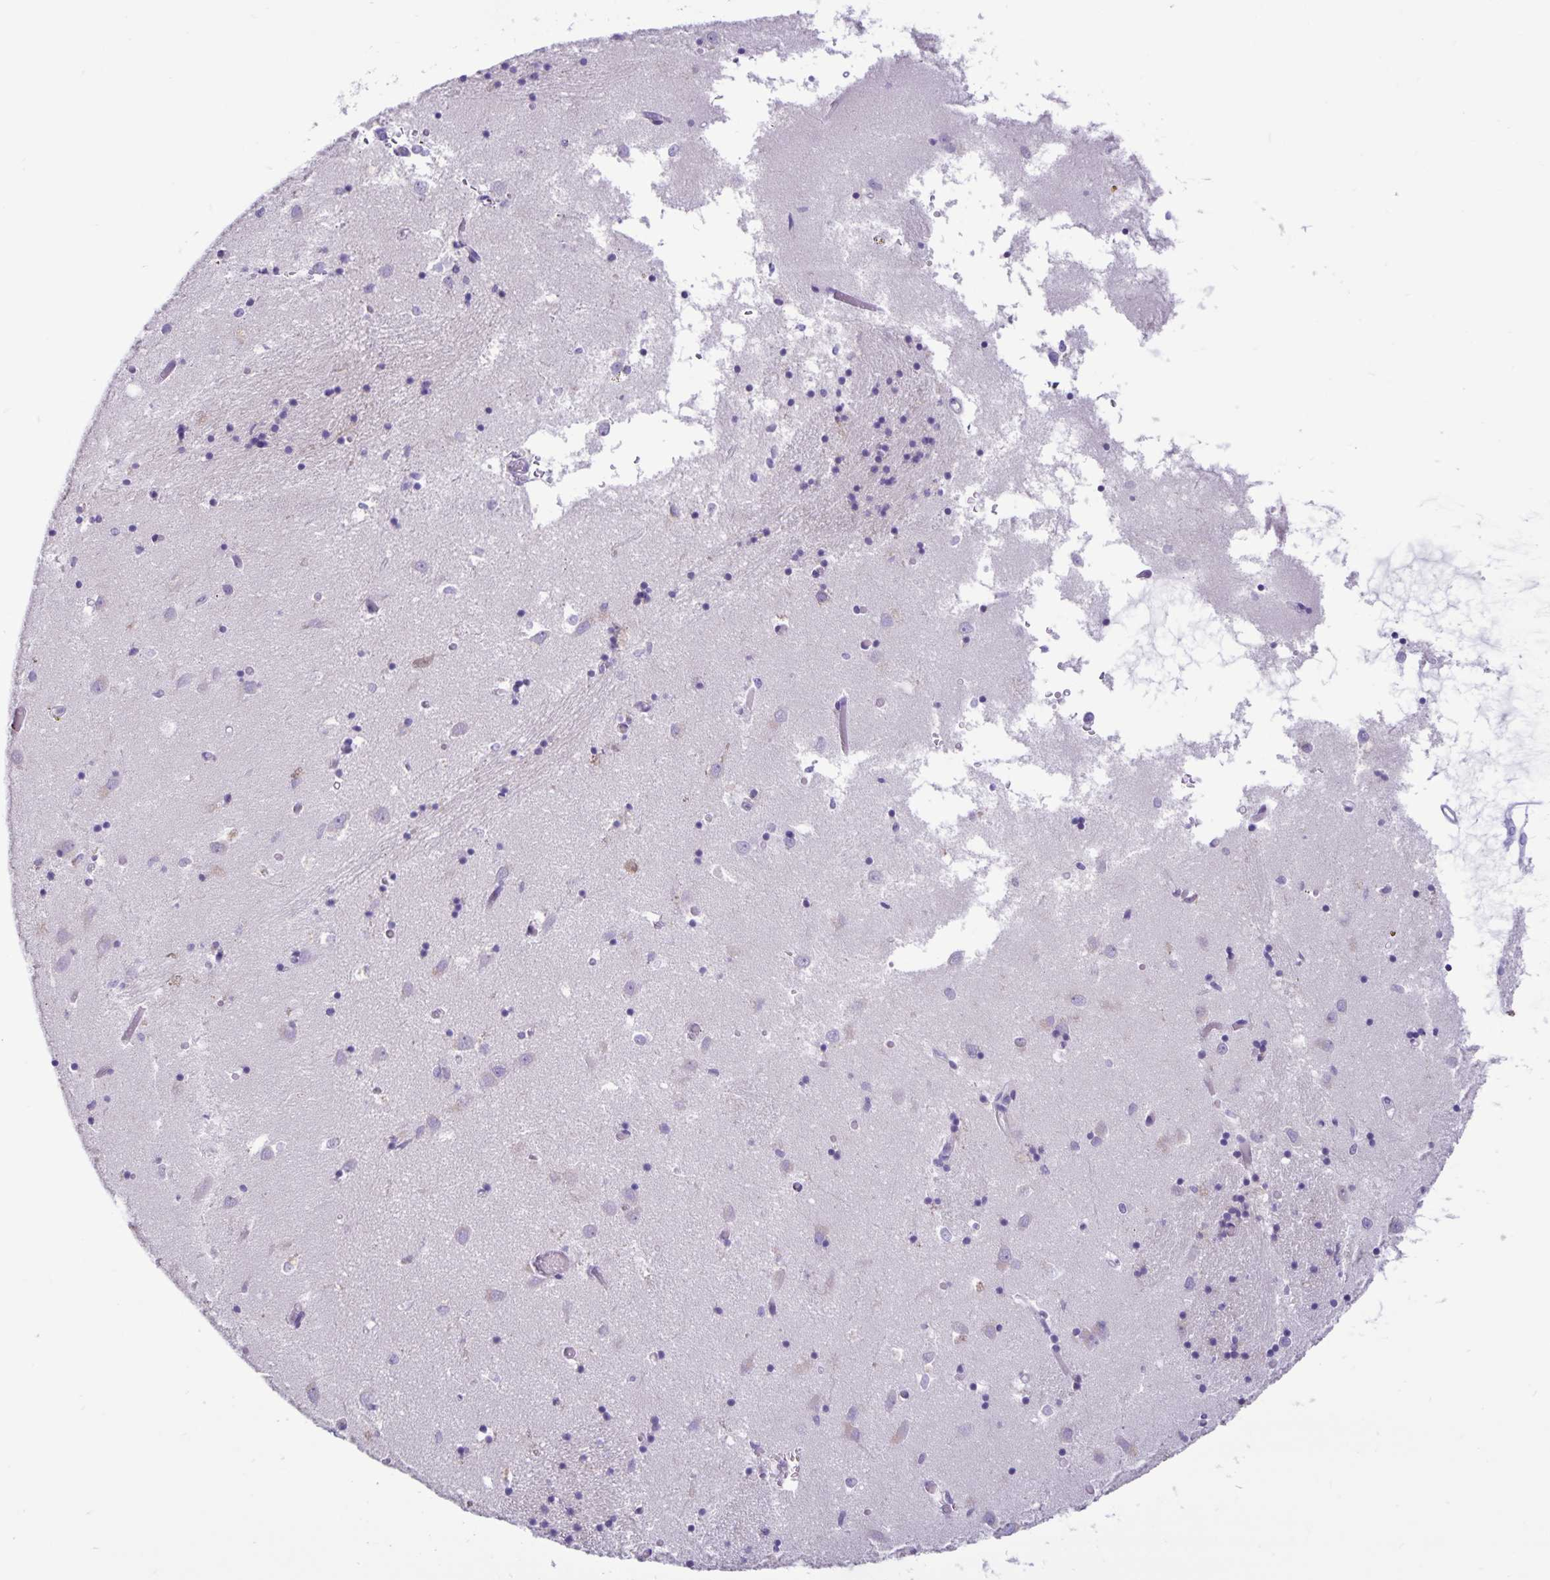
{"staining": {"intensity": "negative", "quantity": "none", "location": "none"}, "tissue": "caudate", "cell_type": "Glial cells", "image_type": "normal", "snomed": [{"axis": "morphology", "description": "Normal tissue, NOS"}, {"axis": "topography", "description": "Lateral ventricle wall"}], "caption": "Caudate was stained to show a protein in brown. There is no significant positivity in glial cells. The staining is performed using DAB brown chromogen with nuclei counter-stained in using hematoxylin.", "gene": "IBTK", "patient": {"sex": "male", "age": 70}}